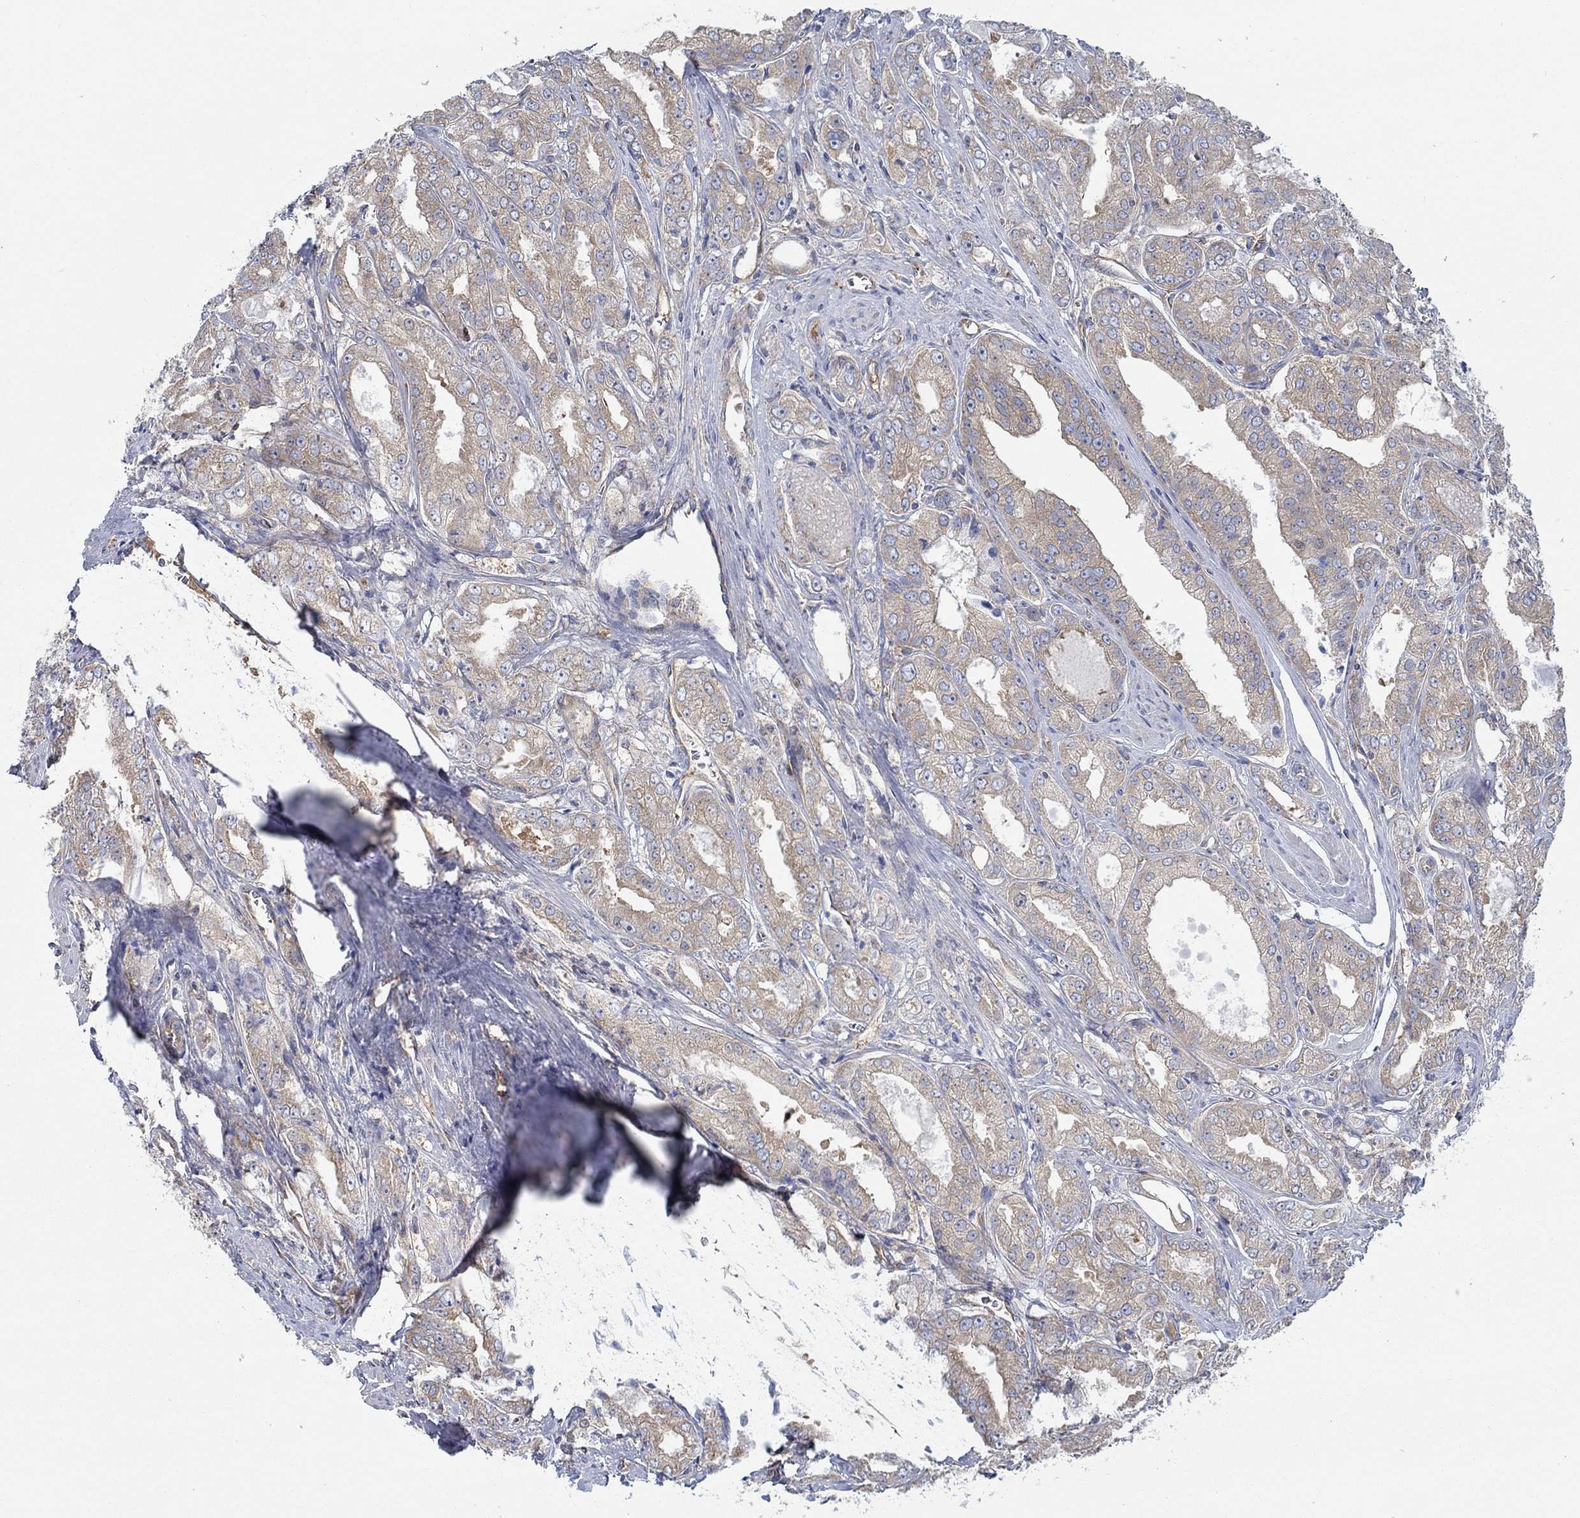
{"staining": {"intensity": "moderate", "quantity": "25%-75%", "location": "cytoplasmic/membranous"}, "tissue": "prostate cancer", "cell_type": "Tumor cells", "image_type": "cancer", "snomed": [{"axis": "morphology", "description": "Adenocarcinoma, NOS"}, {"axis": "morphology", "description": "Adenocarcinoma, High grade"}, {"axis": "topography", "description": "Prostate"}], "caption": "Prostate cancer (adenocarcinoma (high-grade)) stained for a protein (brown) exhibits moderate cytoplasmic/membranous positive expression in approximately 25%-75% of tumor cells.", "gene": "SPAG9", "patient": {"sex": "male", "age": 70}}